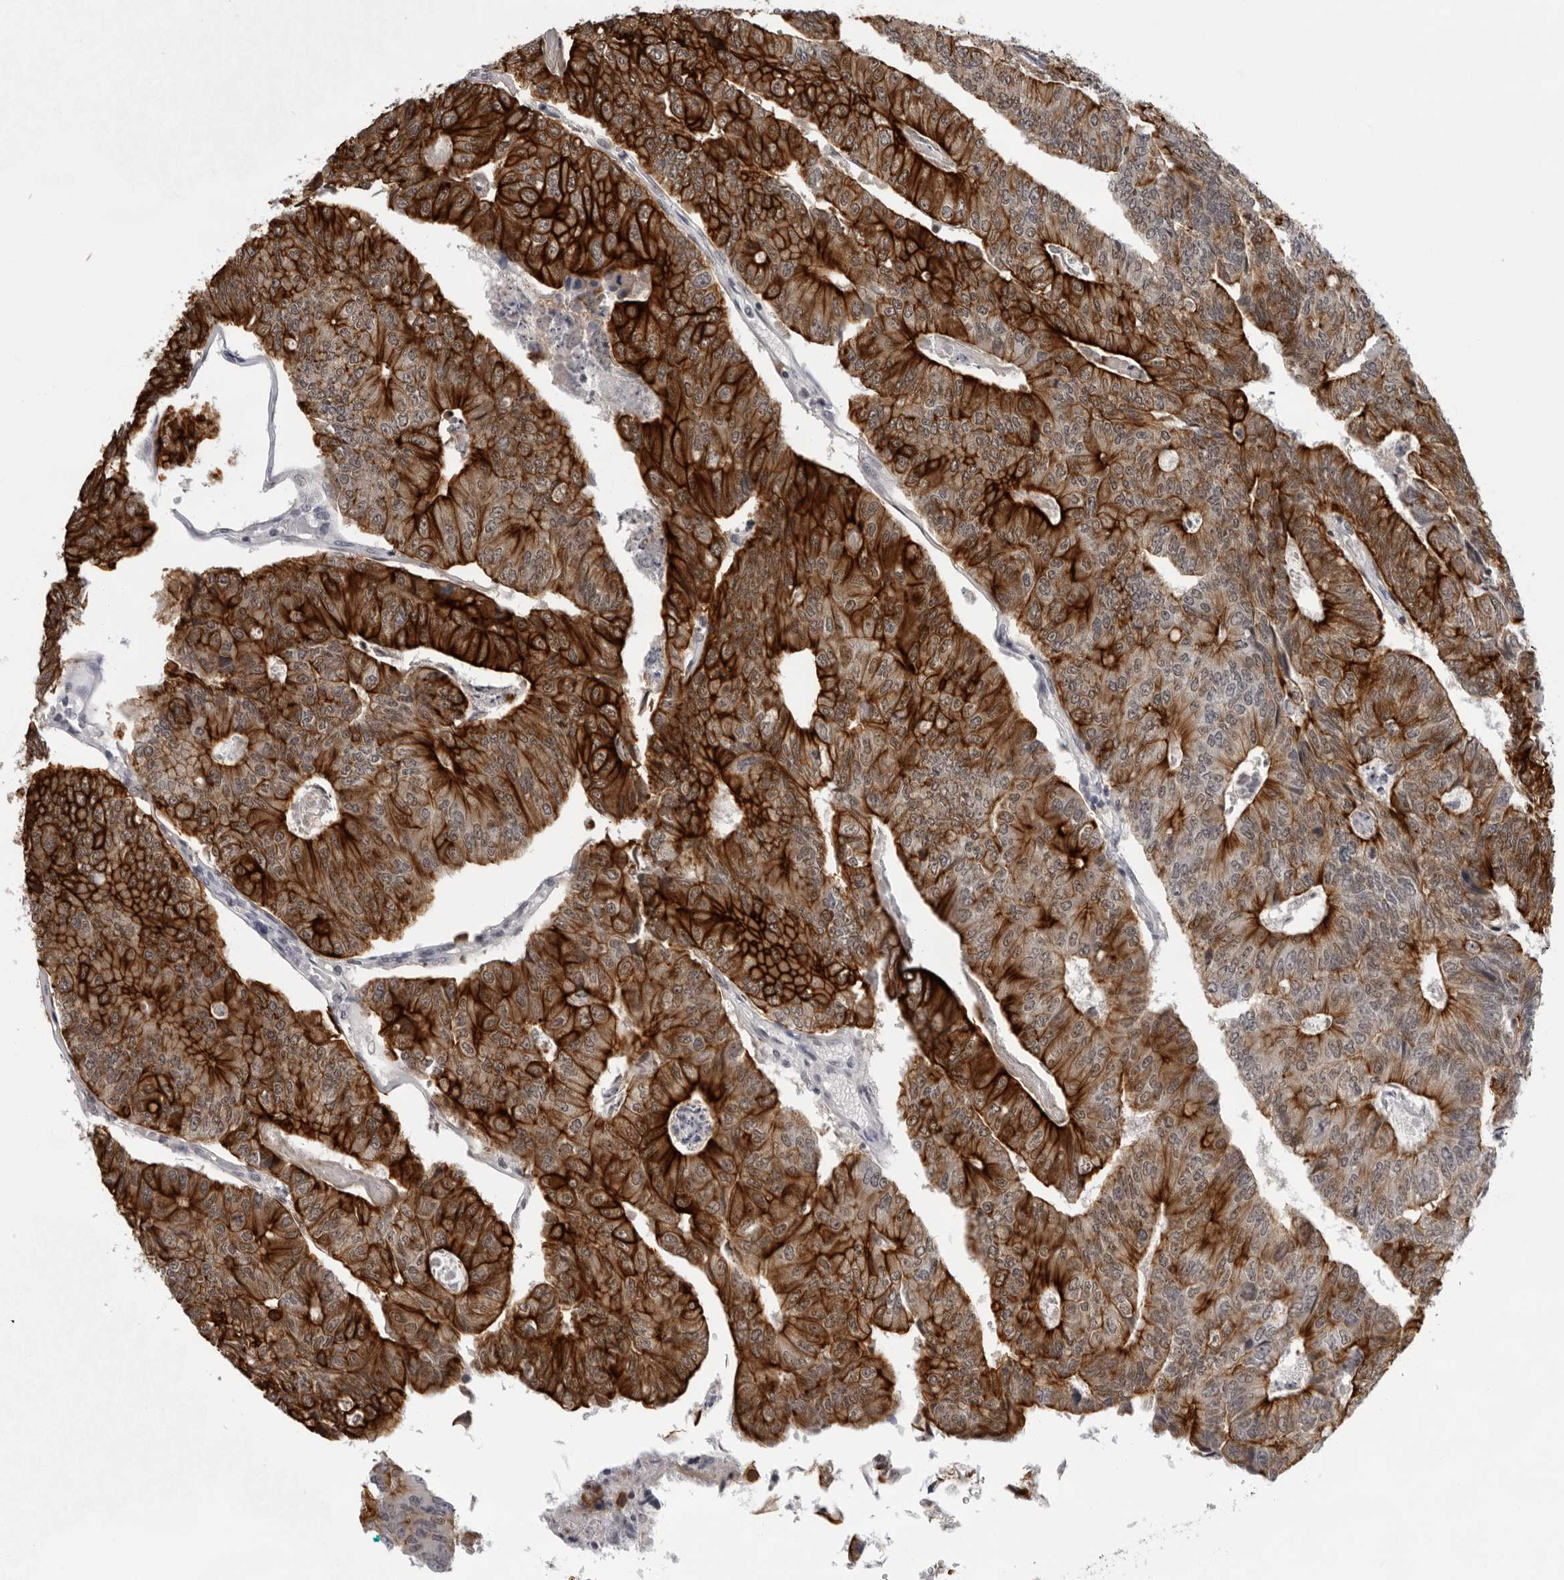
{"staining": {"intensity": "strong", "quantity": ">75%", "location": "cytoplasmic/membranous"}, "tissue": "colorectal cancer", "cell_type": "Tumor cells", "image_type": "cancer", "snomed": [{"axis": "morphology", "description": "Adenocarcinoma, NOS"}, {"axis": "topography", "description": "Colon"}], "caption": "Colorectal cancer stained for a protein (brown) demonstrates strong cytoplasmic/membranous positive expression in approximately >75% of tumor cells.", "gene": "CCDC28B", "patient": {"sex": "female", "age": 67}}